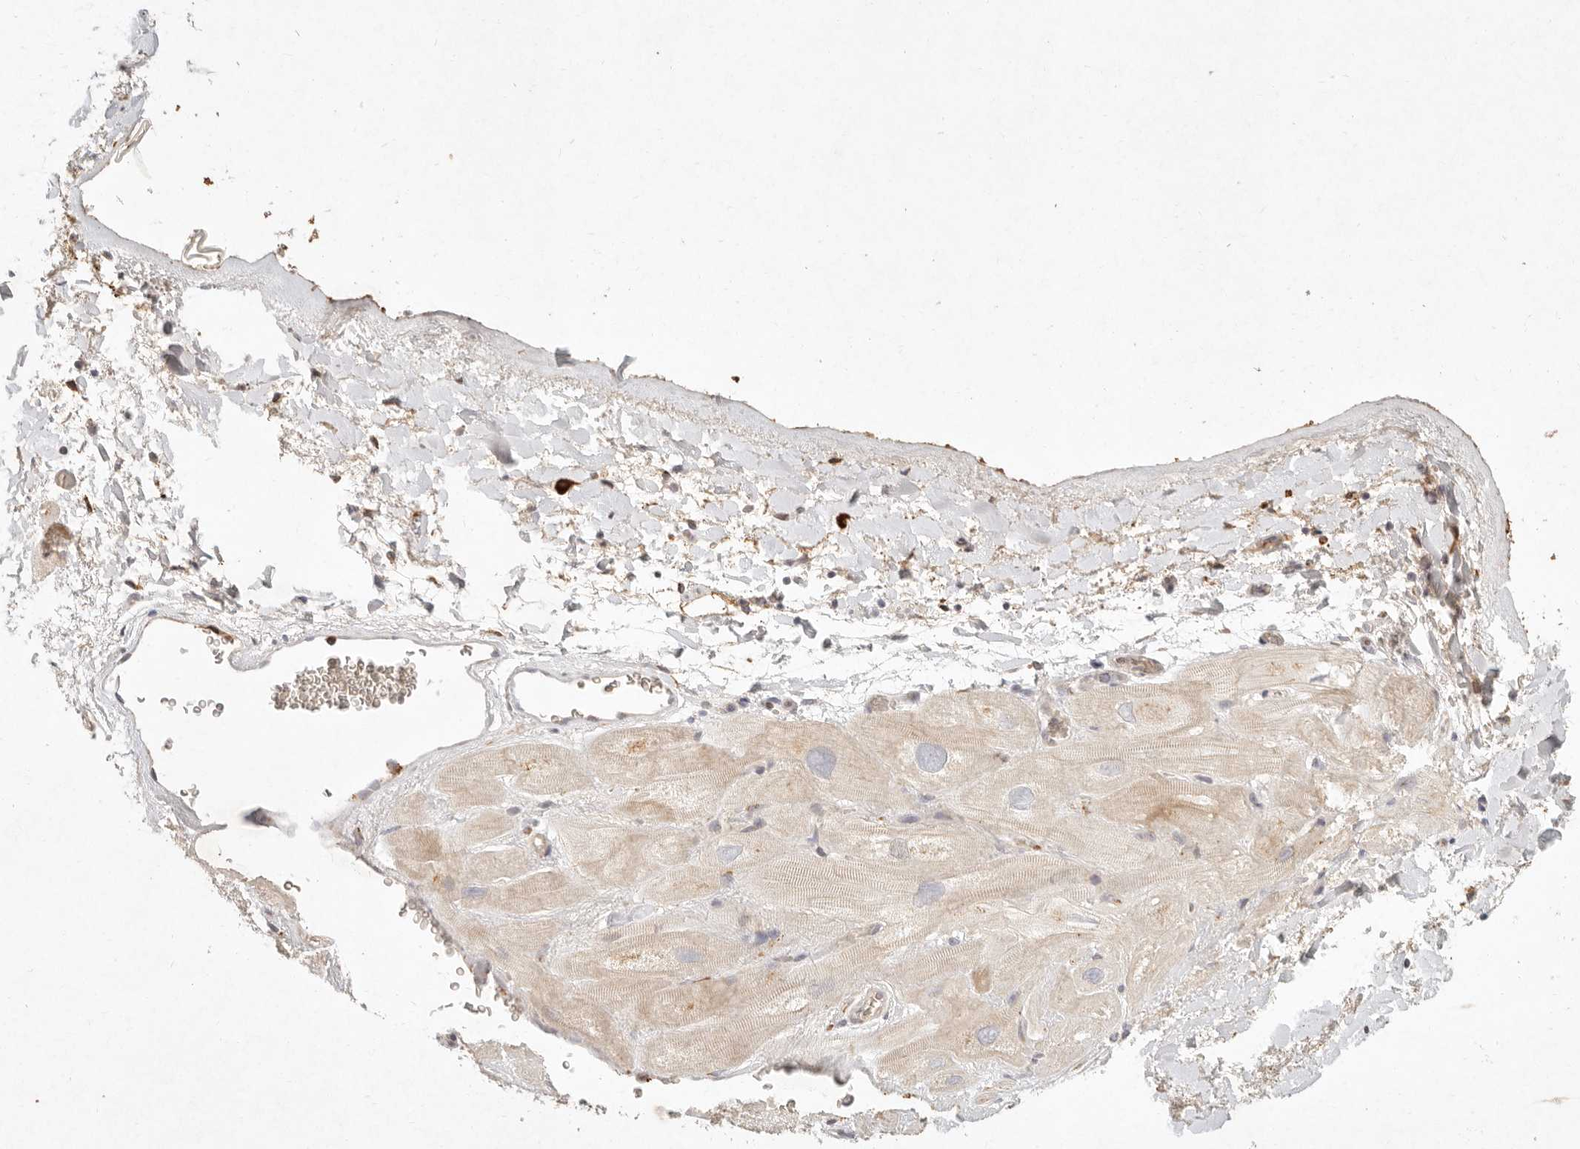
{"staining": {"intensity": "moderate", "quantity": "<25%", "location": "cytoplasmic/membranous"}, "tissue": "heart muscle", "cell_type": "Cardiomyocytes", "image_type": "normal", "snomed": [{"axis": "morphology", "description": "Normal tissue, NOS"}, {"axis": "topography", "description": "Heart"}], "caption": "Immunohistochemistry (DAB (3,3'-diaminobenzidine)) staining of unremarkable human heart muscle reveals moderate cytoplasmic/membranous protein staining in about <25% of cardiomyocytes. The protein of interest is shown in brown color, while the nuclei are stained blue.", "gene": "C1orf127", "patient": {"sex": "male", "age": 49}}